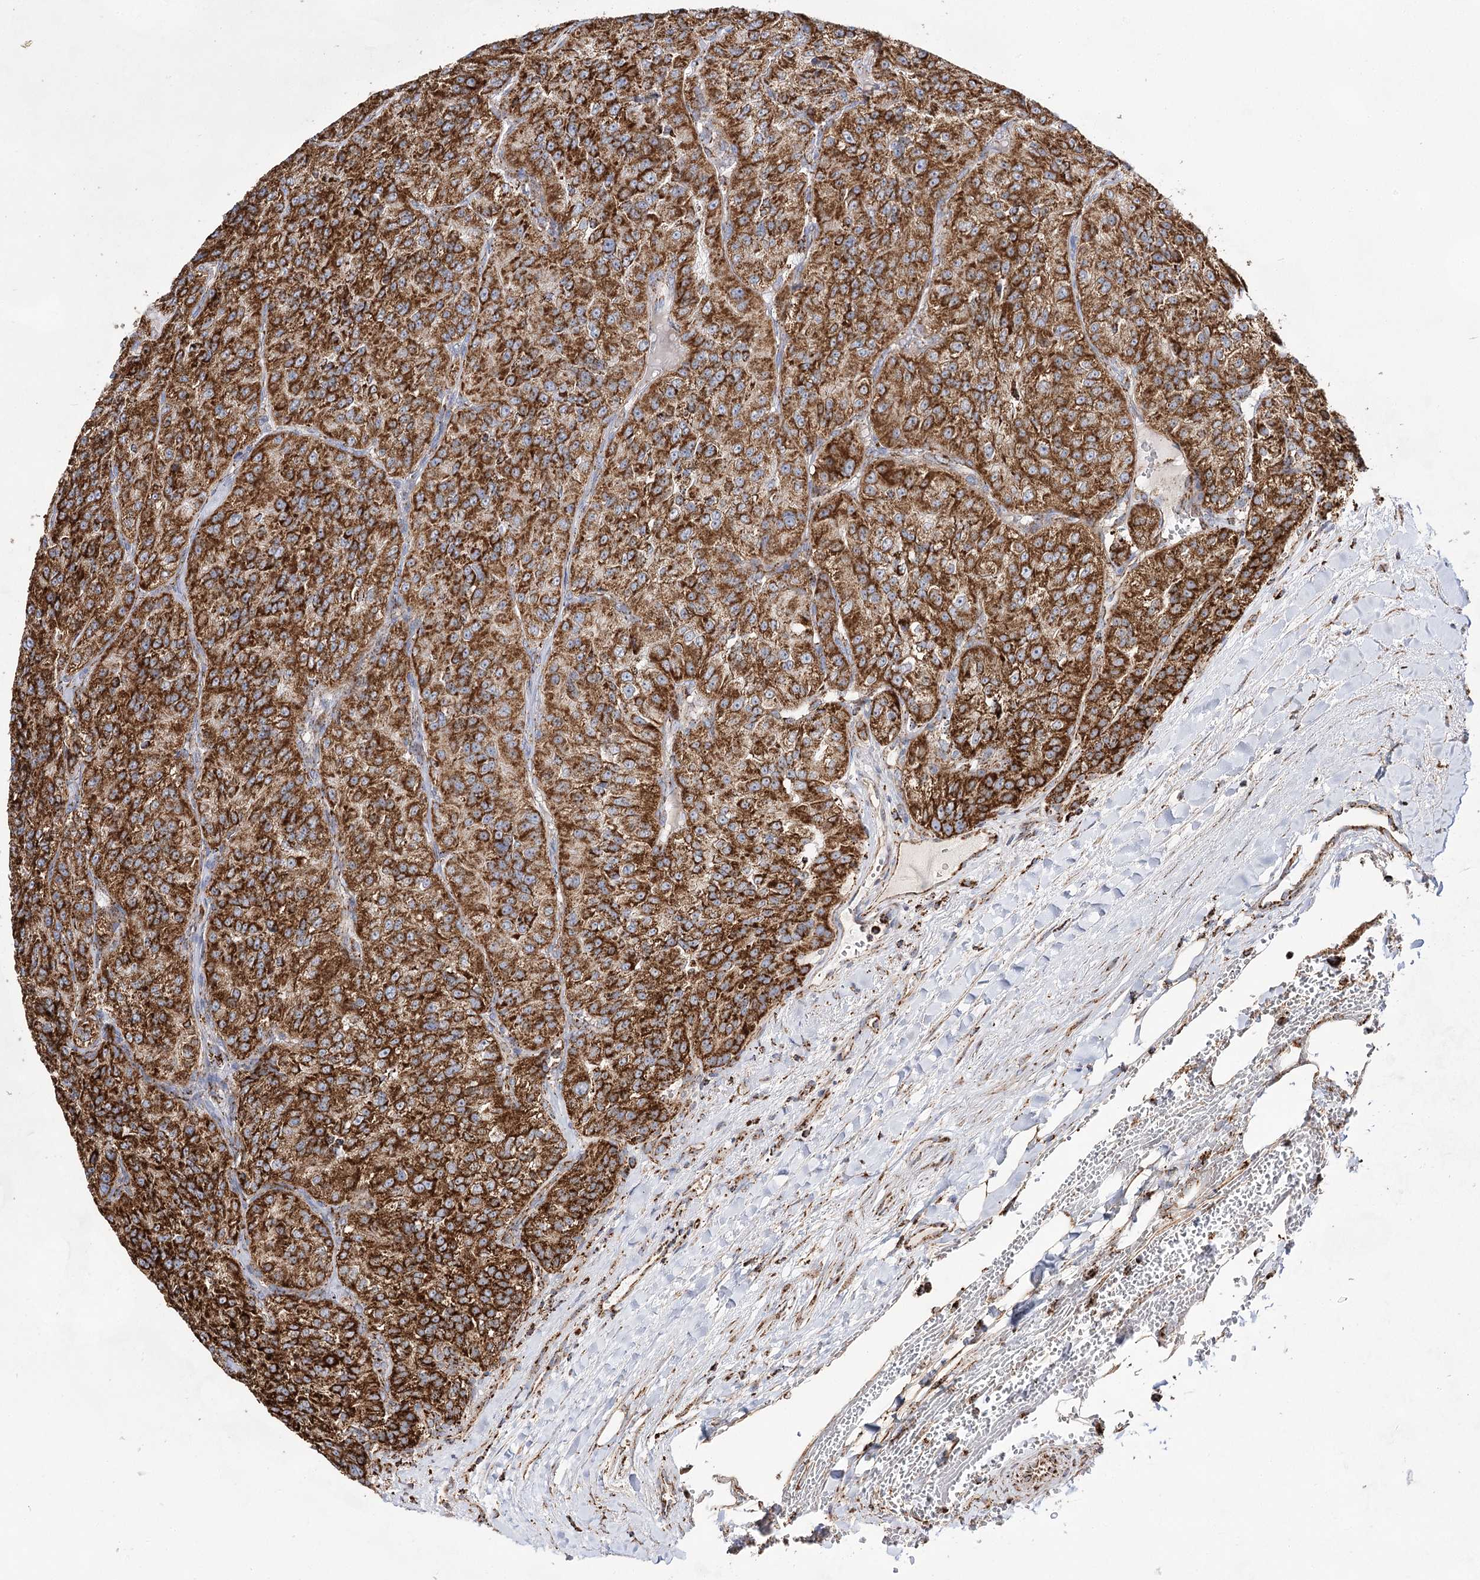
{"staining": {"intensity": "strong", "quantity": ">75%", "location": "cytoplasmic/membranous"}, "tissue": "renal cancer", "cell_type": "Tumor cells", "image_type": "cancer", "snomed": [{"axis": "morphology", "description": "Adenocarcinoma, NOS"}, {"axis": "topography", "description": "Kidney"}], "caption": "Immunohistochemistry (IHC) staining of renal adenocarcinoma, which demonstrates high levels of strong cytoplasmic/membranous staining in about >75% of tumor cells indicating strong cytoplasmic/membranous protein staining. The staining was performed using DAB (brown) for protein detection and nuclei were counterstained in hematoxylin (blue).", "gene": "NADK2", "patient": {"sex": "female", "age": 63}}